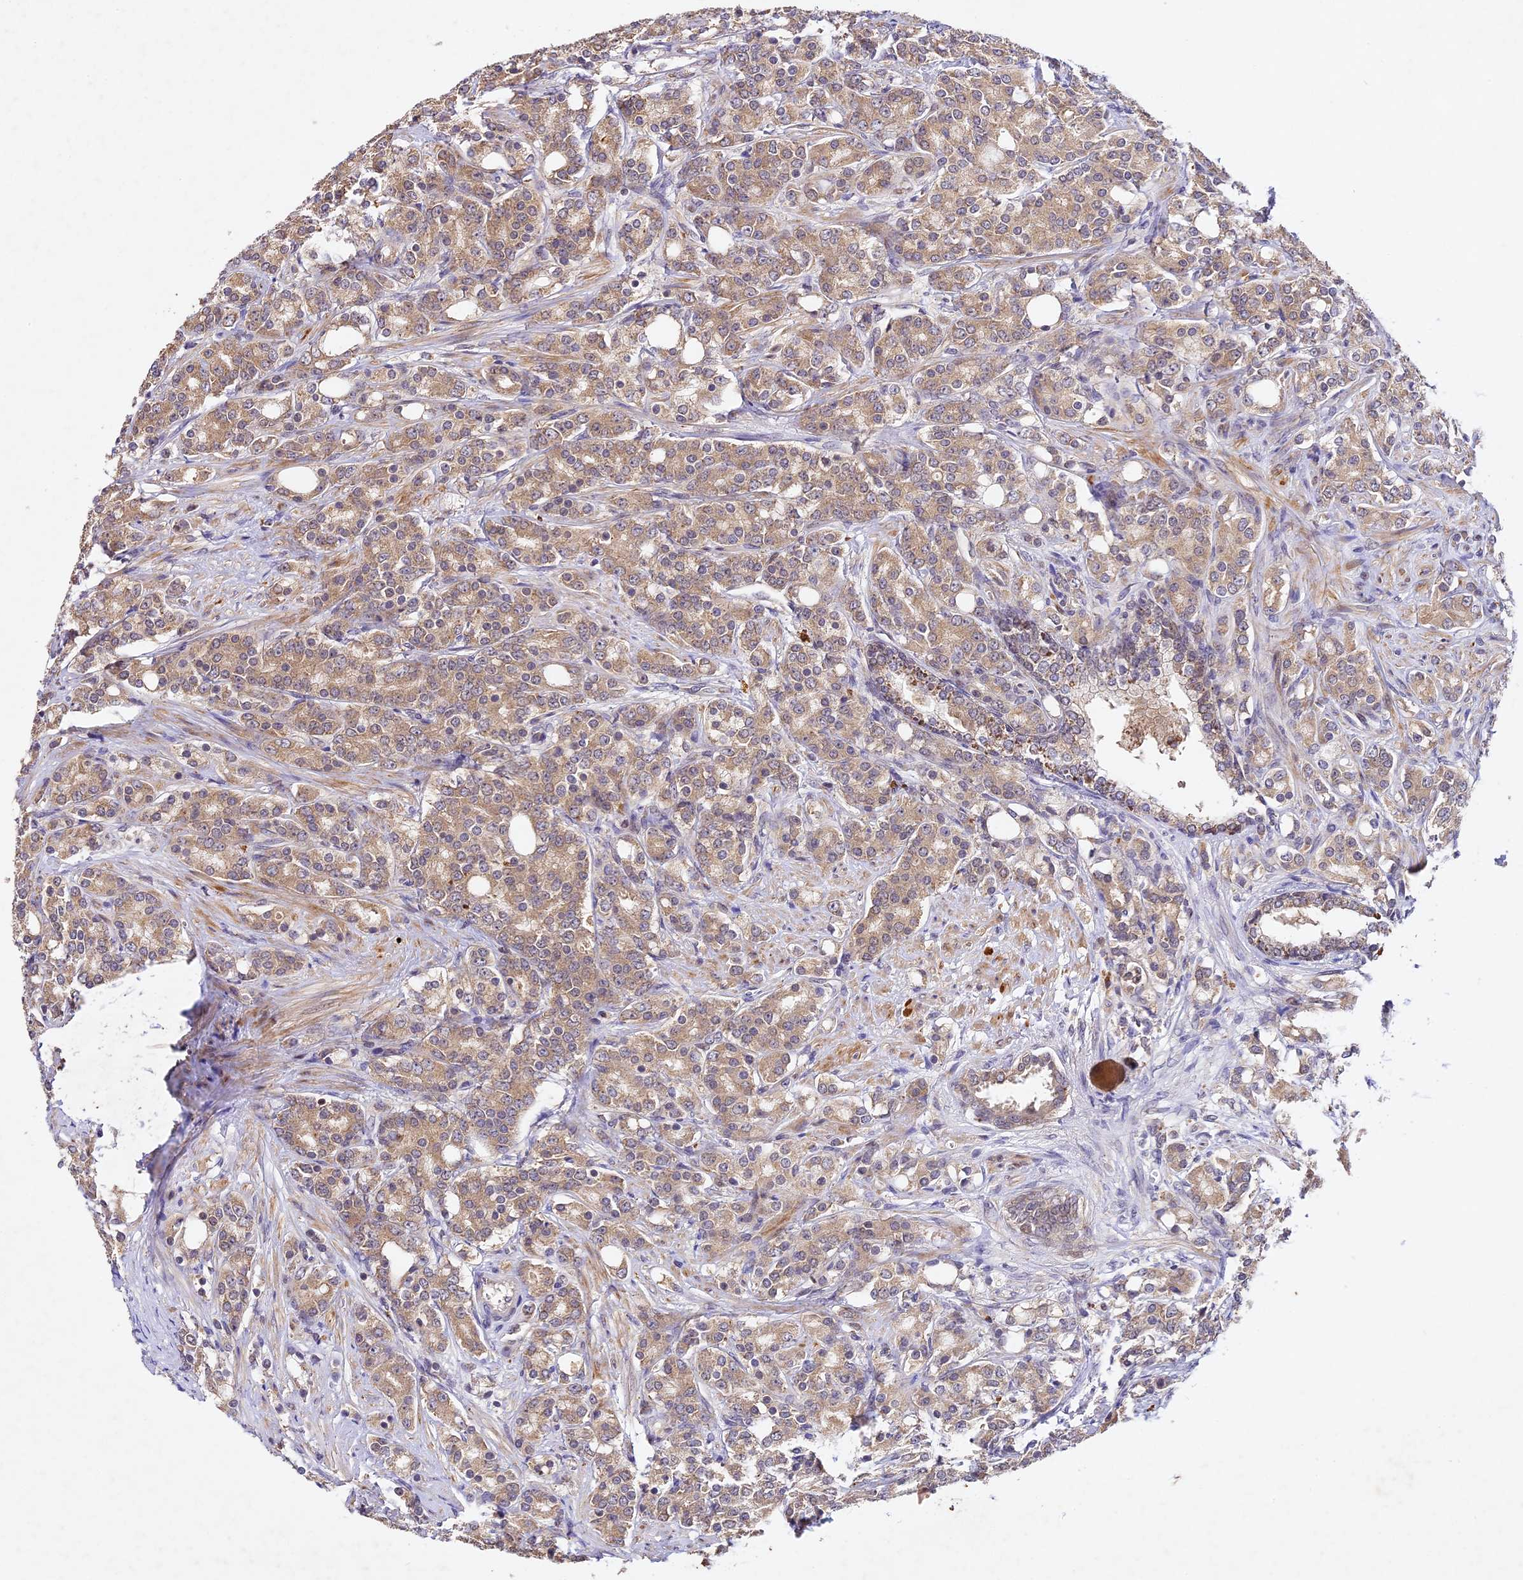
{"staining": {"intensity": "moderate", "quantity": ">75%", "location": "cytoplasmic/membranous"}, "tissue": "prostate cancer", "cell_type": "Tumor cells", "image_type": "cancer", "snomed": [{"axis": "morphology", "description": "Adenocarcinoma, High grade"}, {"axis": "topography", "description": "Prostate"}], "caption": "An image showing moderate cytoplasmic/membranous positivity in approximately >75% of tumor cells in prostate cancer (high-grade adenocarcinoma), as visualized by brown immunohistochemical staining.", "gene": "TMEM39B", "patient": {"sex": "male", "age": 62}}